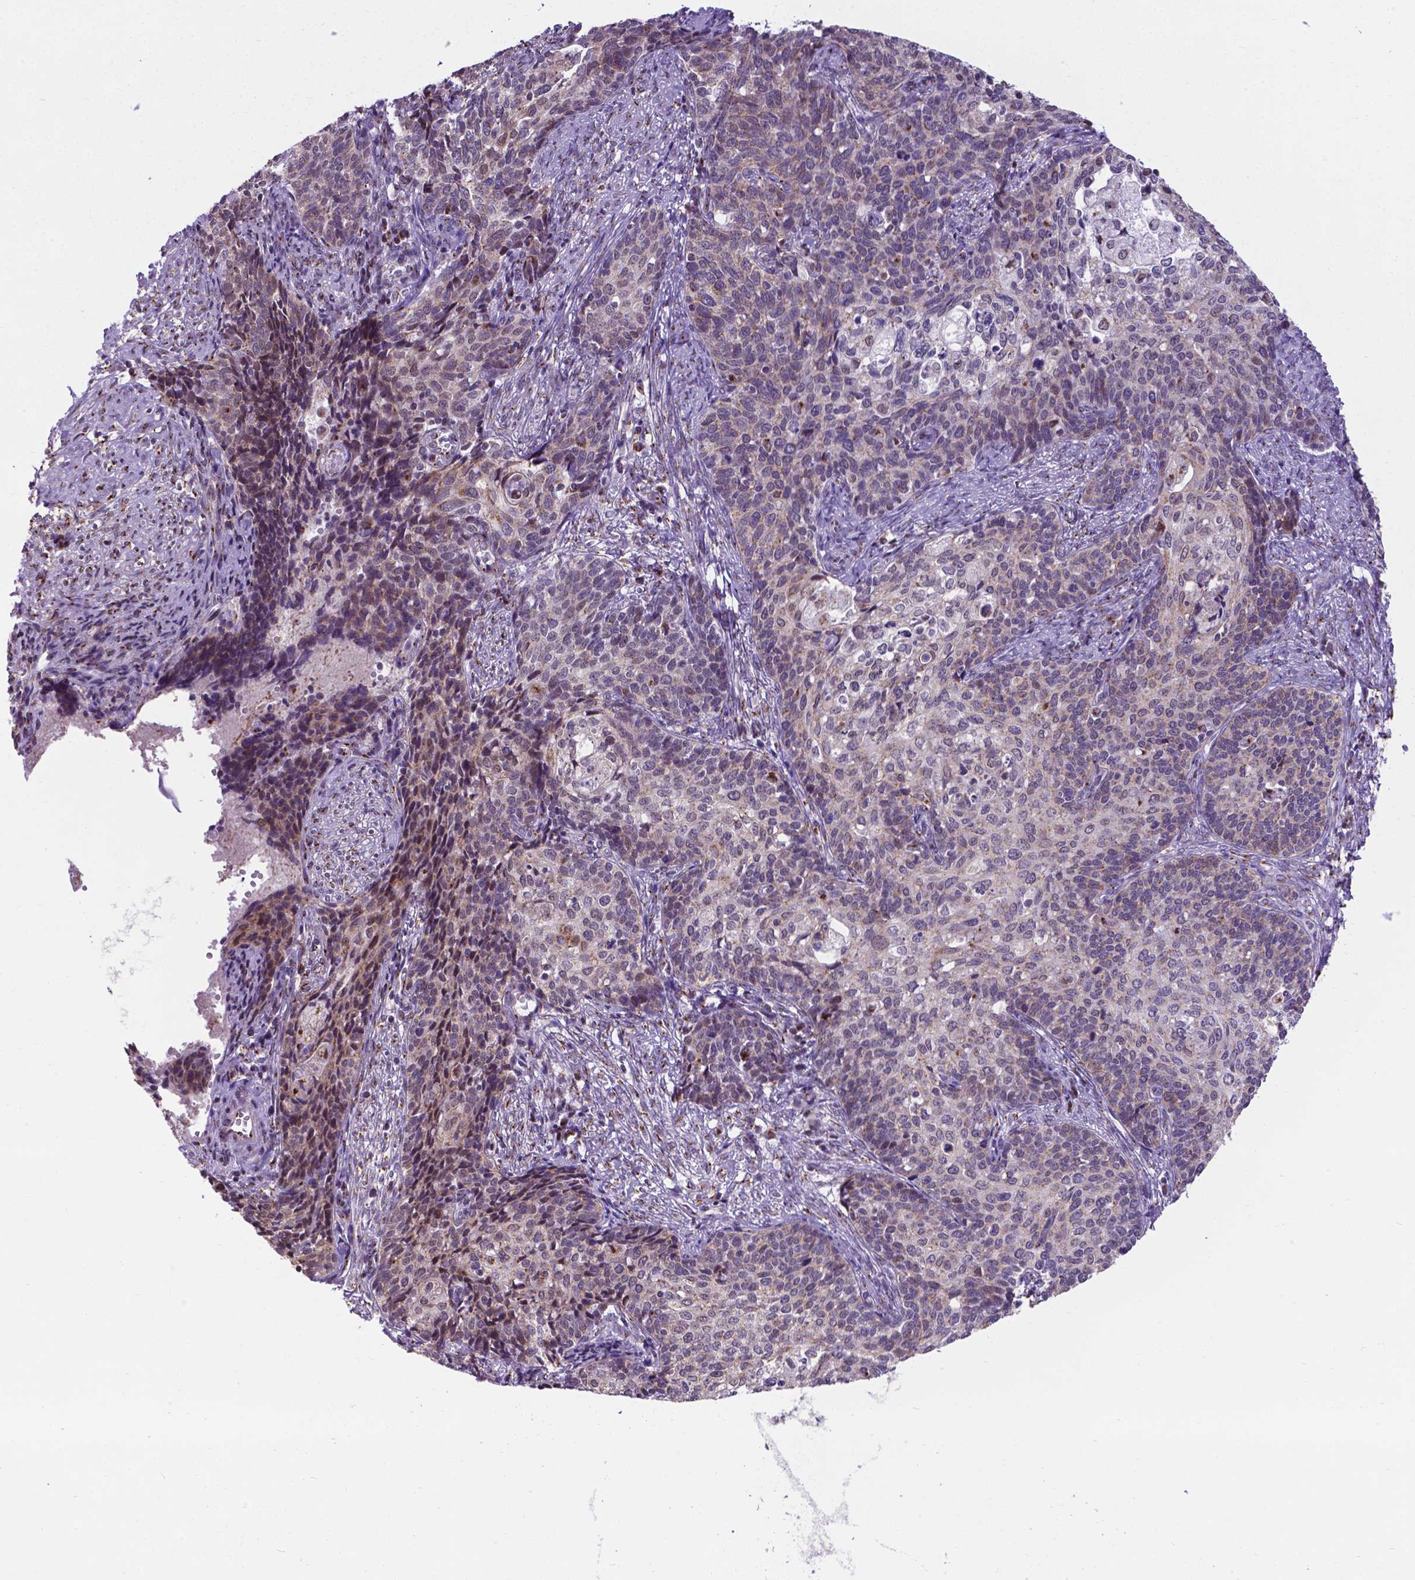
{"staining": {"intensity": "weak", "quantity": "25%-75%", "location": "cytoplasmic/membranous,nuclear"}, "tissue": "cervical cancer", "cell_type": "Tumor cells", "image_type": "cancer", "snomed": [{"axis": "morphology", "description": "Squamous cell carcinoma, NOS"}, {"axis": "topography", "description": "Cervix"}], "caption": "IHC of cervical cancer (squamous cell carcinoma) demonstrates low levels of weak cytoplasmic/membranous and nuclear expression in approximately 25%-75% of tumor cells.", "gene": "MRPL10", "patient": {"sex": "female", "age": 39}}